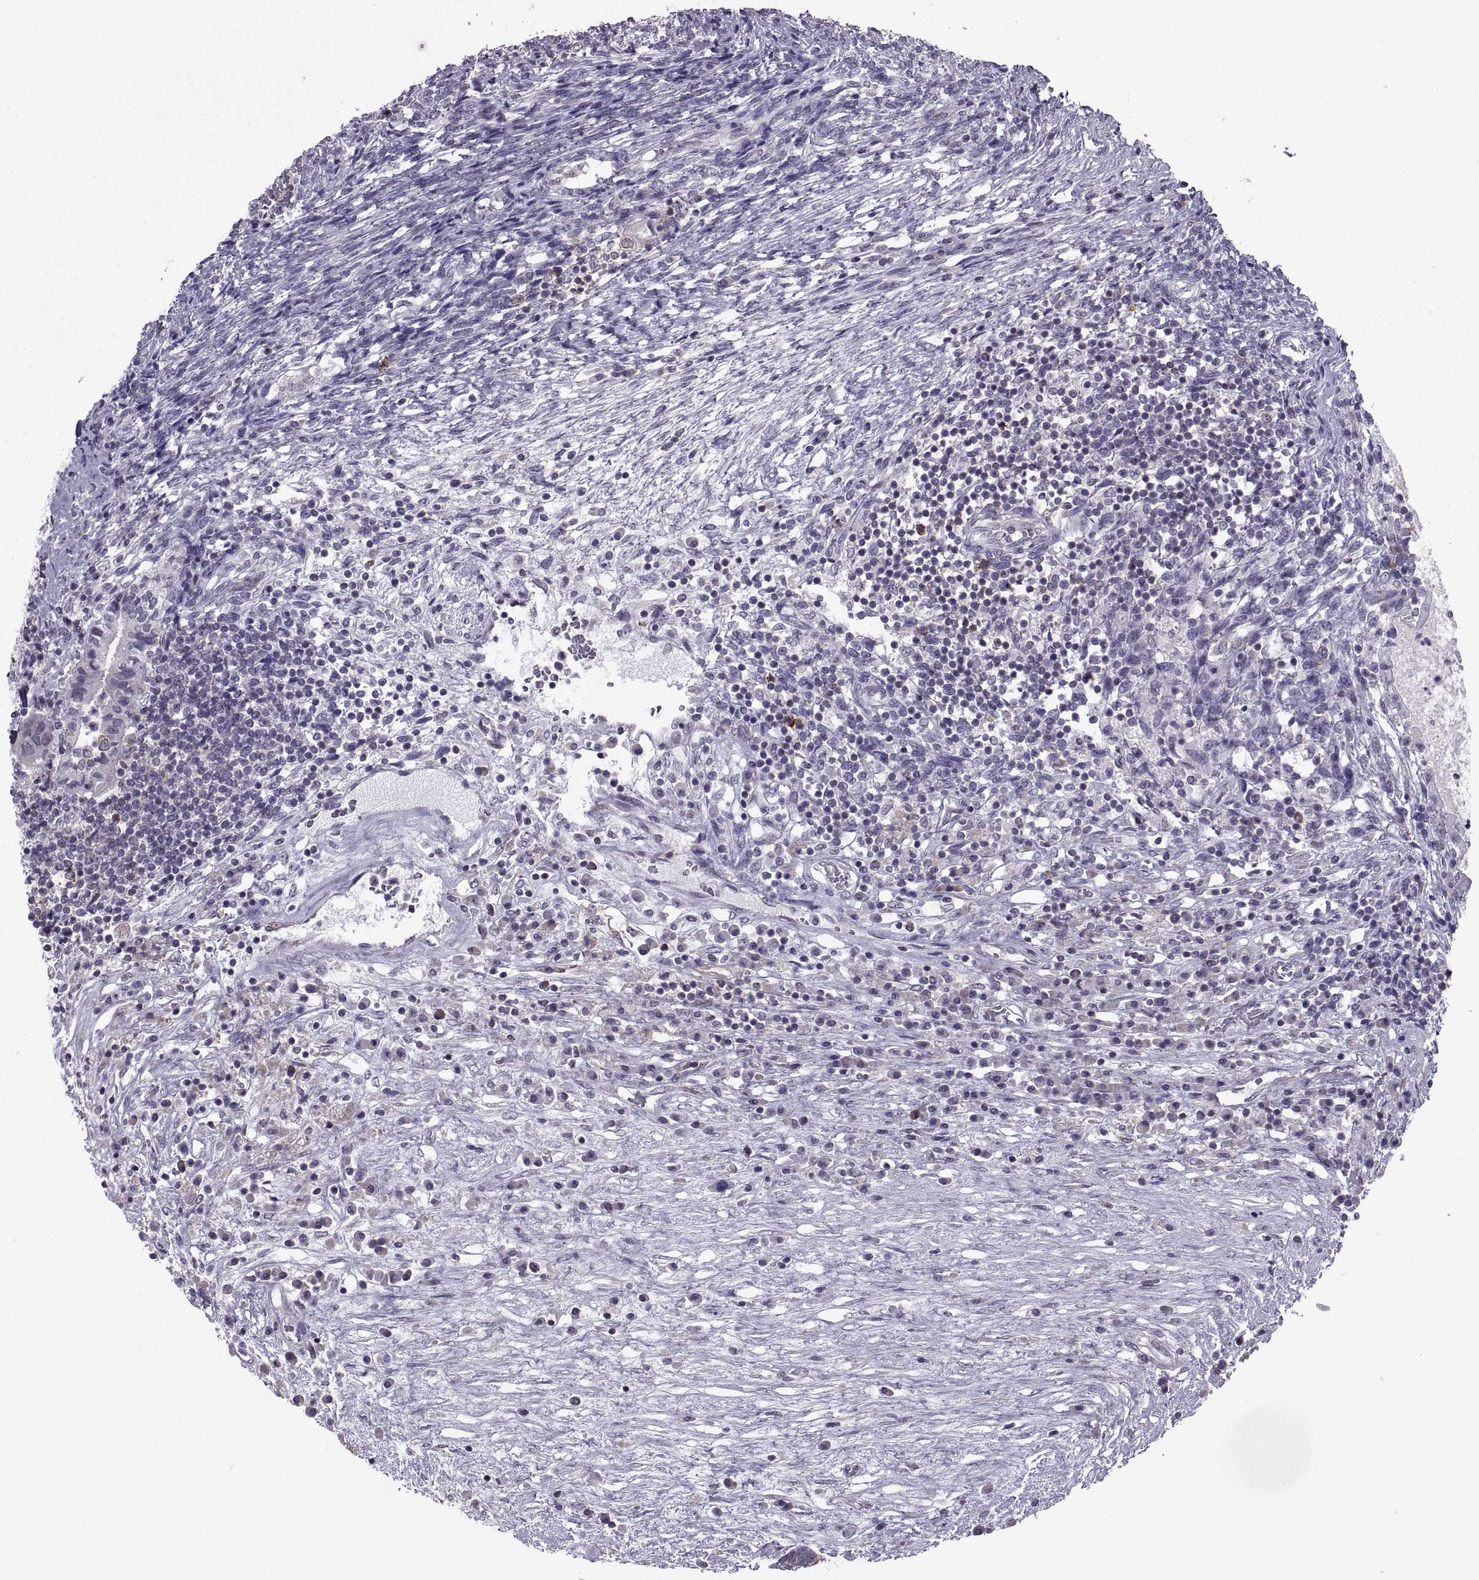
{"staining": {"intensity": "negative", "quantity": "none", "location": "none"}, "tissue": "testis cancer", "cell_type": "Tumor cells", "image_type": "cancer", "snomed": [{"axis": "morphology", "description": "Carcinoma, Embryonal, NOS"}, {"axis": "topography", "description": "Testis"}], "caption": "There is no significant positivity in tumor cells of testis cancer. (DAB (3,3'-diaminobenzidine) immunohistochemistry (IHC) visualized using brightfield microscopy, high magnification).", "gene": "PABPC1", "patient": {"sex": "male", "age": 37}}